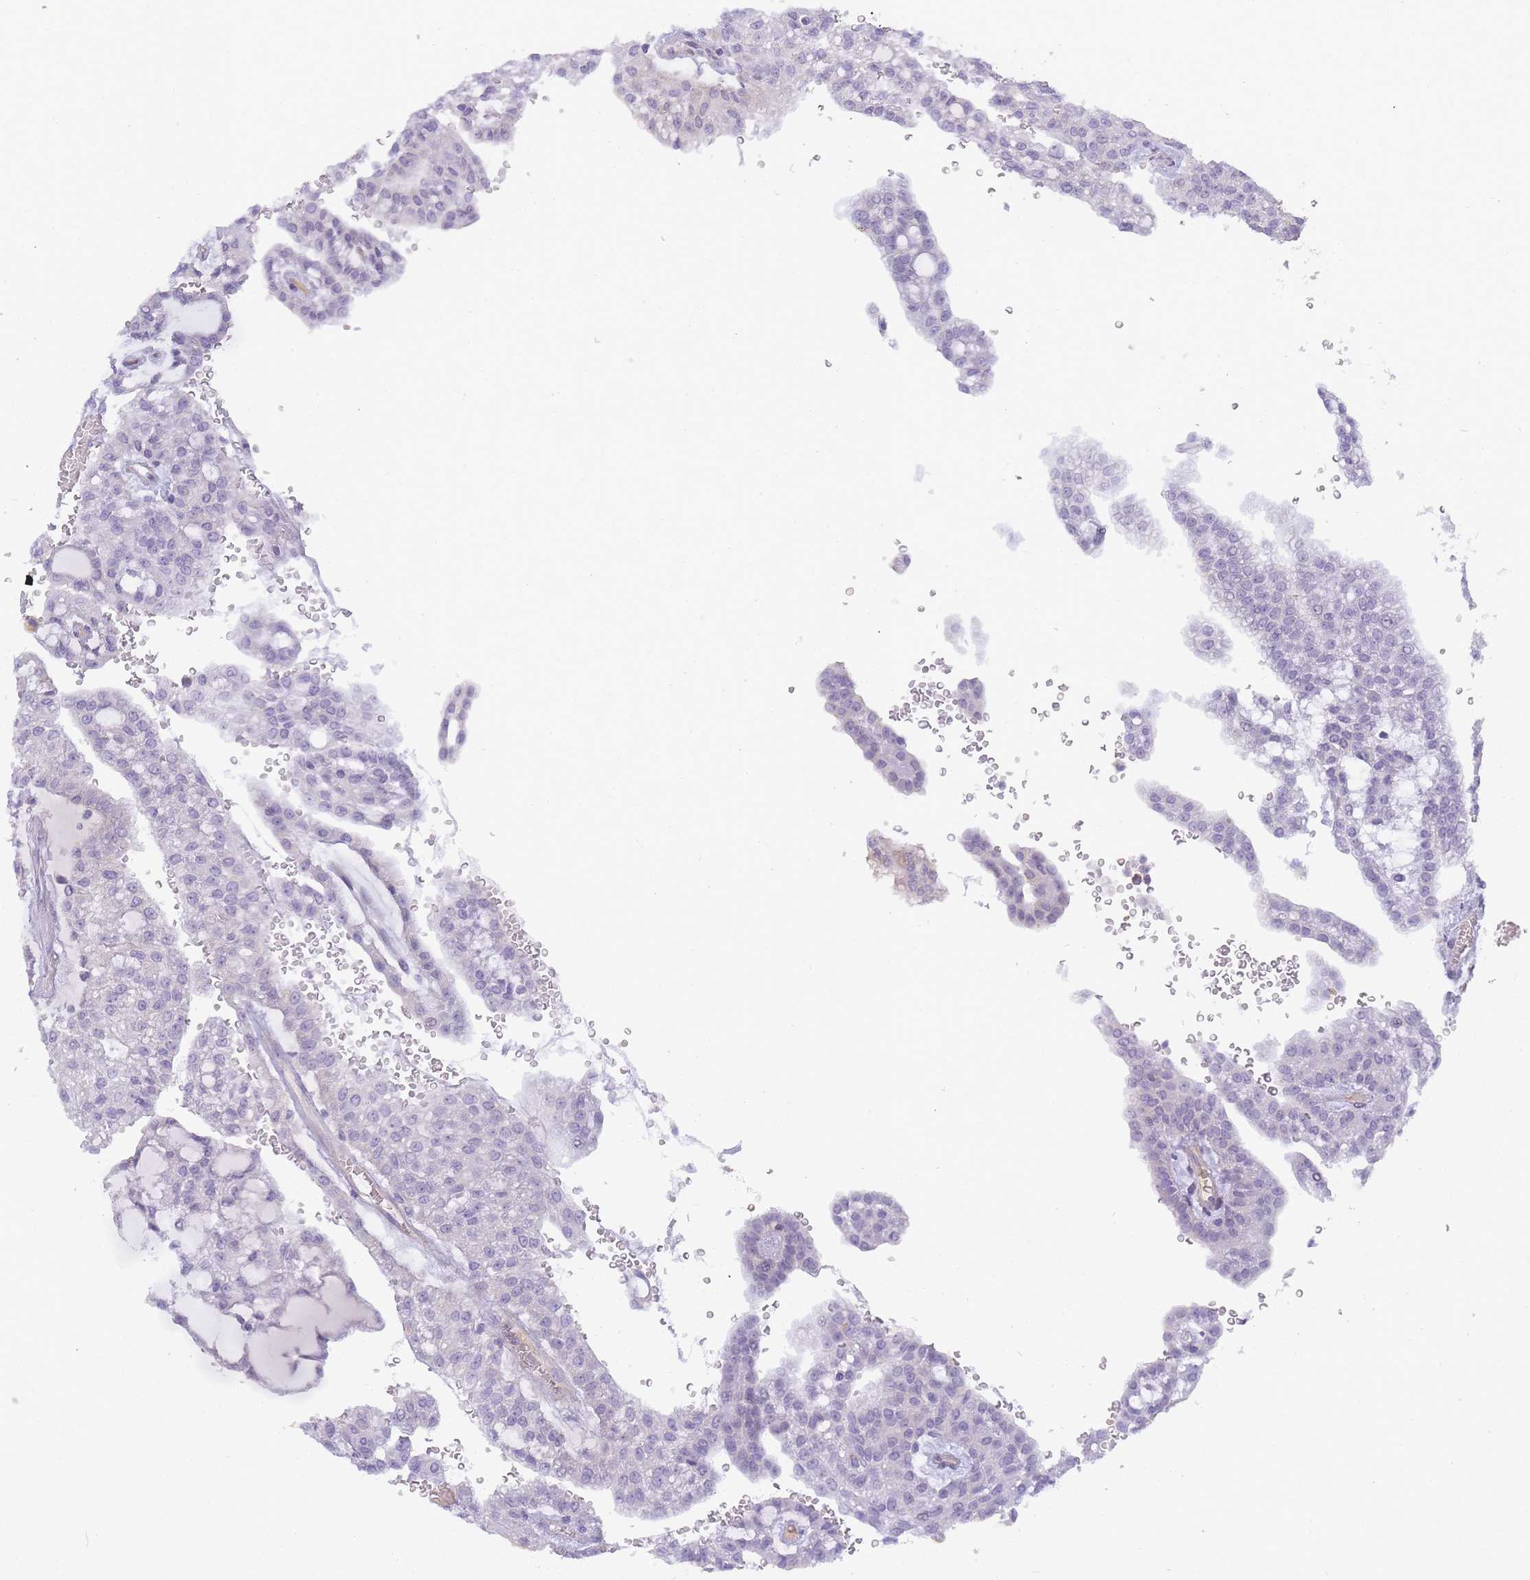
{"staining": {"intensity": "negative", "quantity": "none", "location": "none"}, "tissue": "renal cancer", "cell_type": "Tumor cells", "image_type": "cancer", "snomed": [{"axis": "morphology", "description": "Adenocarcinoma, NOS"}, {"axis": "topography", "description": "Kidney"}], "caption": "Tumor cells are negative for brown protein staining in renal cancer (adenocarcinoma). The staining was performed using DAB (3,3'-diaminobenzidine) to visualize the protein expression in brown, while the nuclei were stained in blue with hematoxylin (Magnification: 20x).", "gene": "RRAD", "patient": {"sex": "male", "age": 63}}